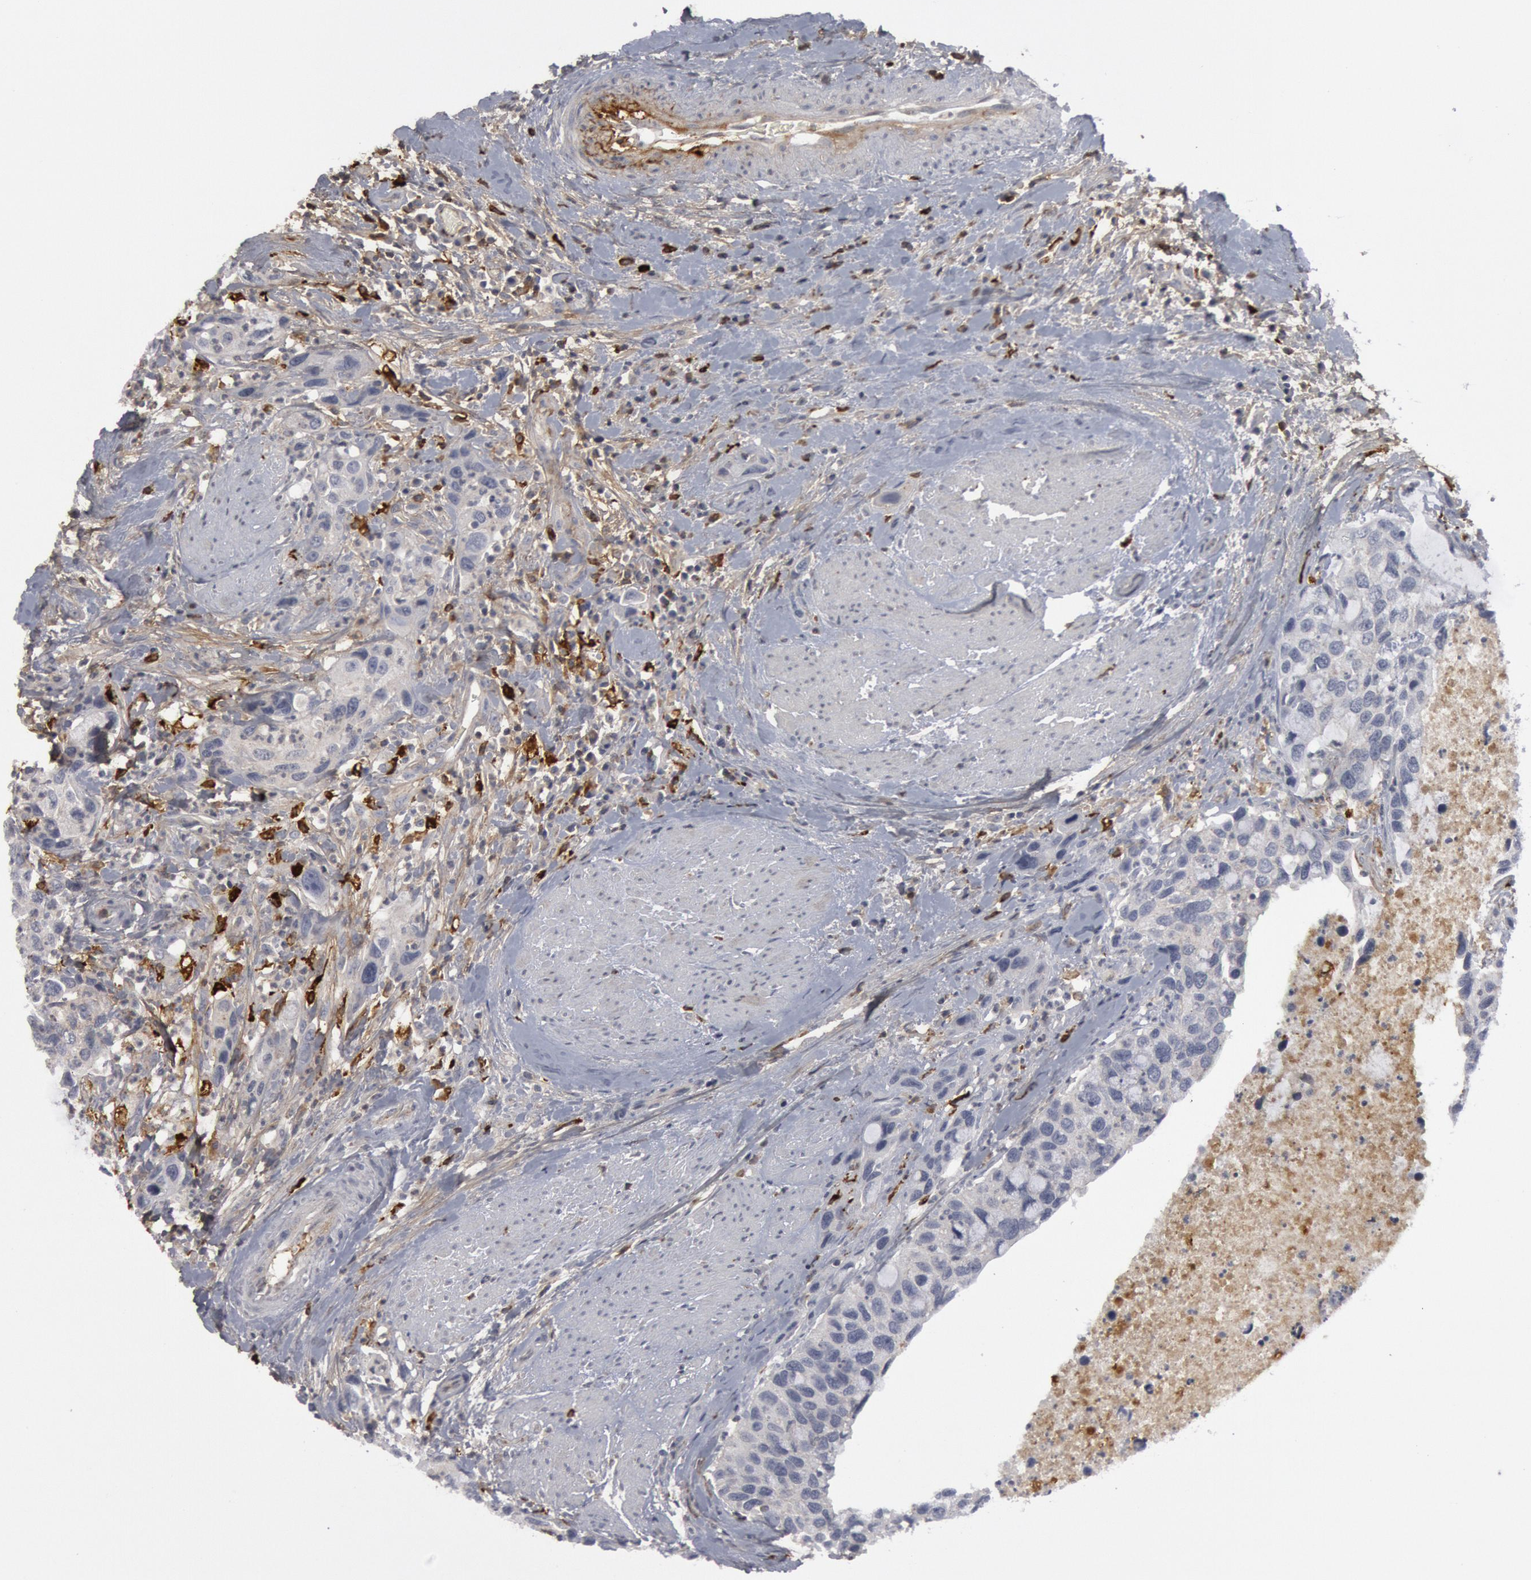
{"staining": {"intensity": "negative", "quantity": "none", "location": "none"}, "tissue": "urothelial cancer", "cell_type": "Tumor cells", "image_type": "cancer", "snomed": [{"axis": "morphology", "description": "Urothelial carcinoma, High grade"}, {"axis": "topography", "description": "Urinary bladder"}], "caption": "Immunohistochemical staining of human high-grade urothelial carcinoma reveals no significant expression in tumor cells.", "gene": "C1QC", "patient": {"sex": "male", "age": 66}}